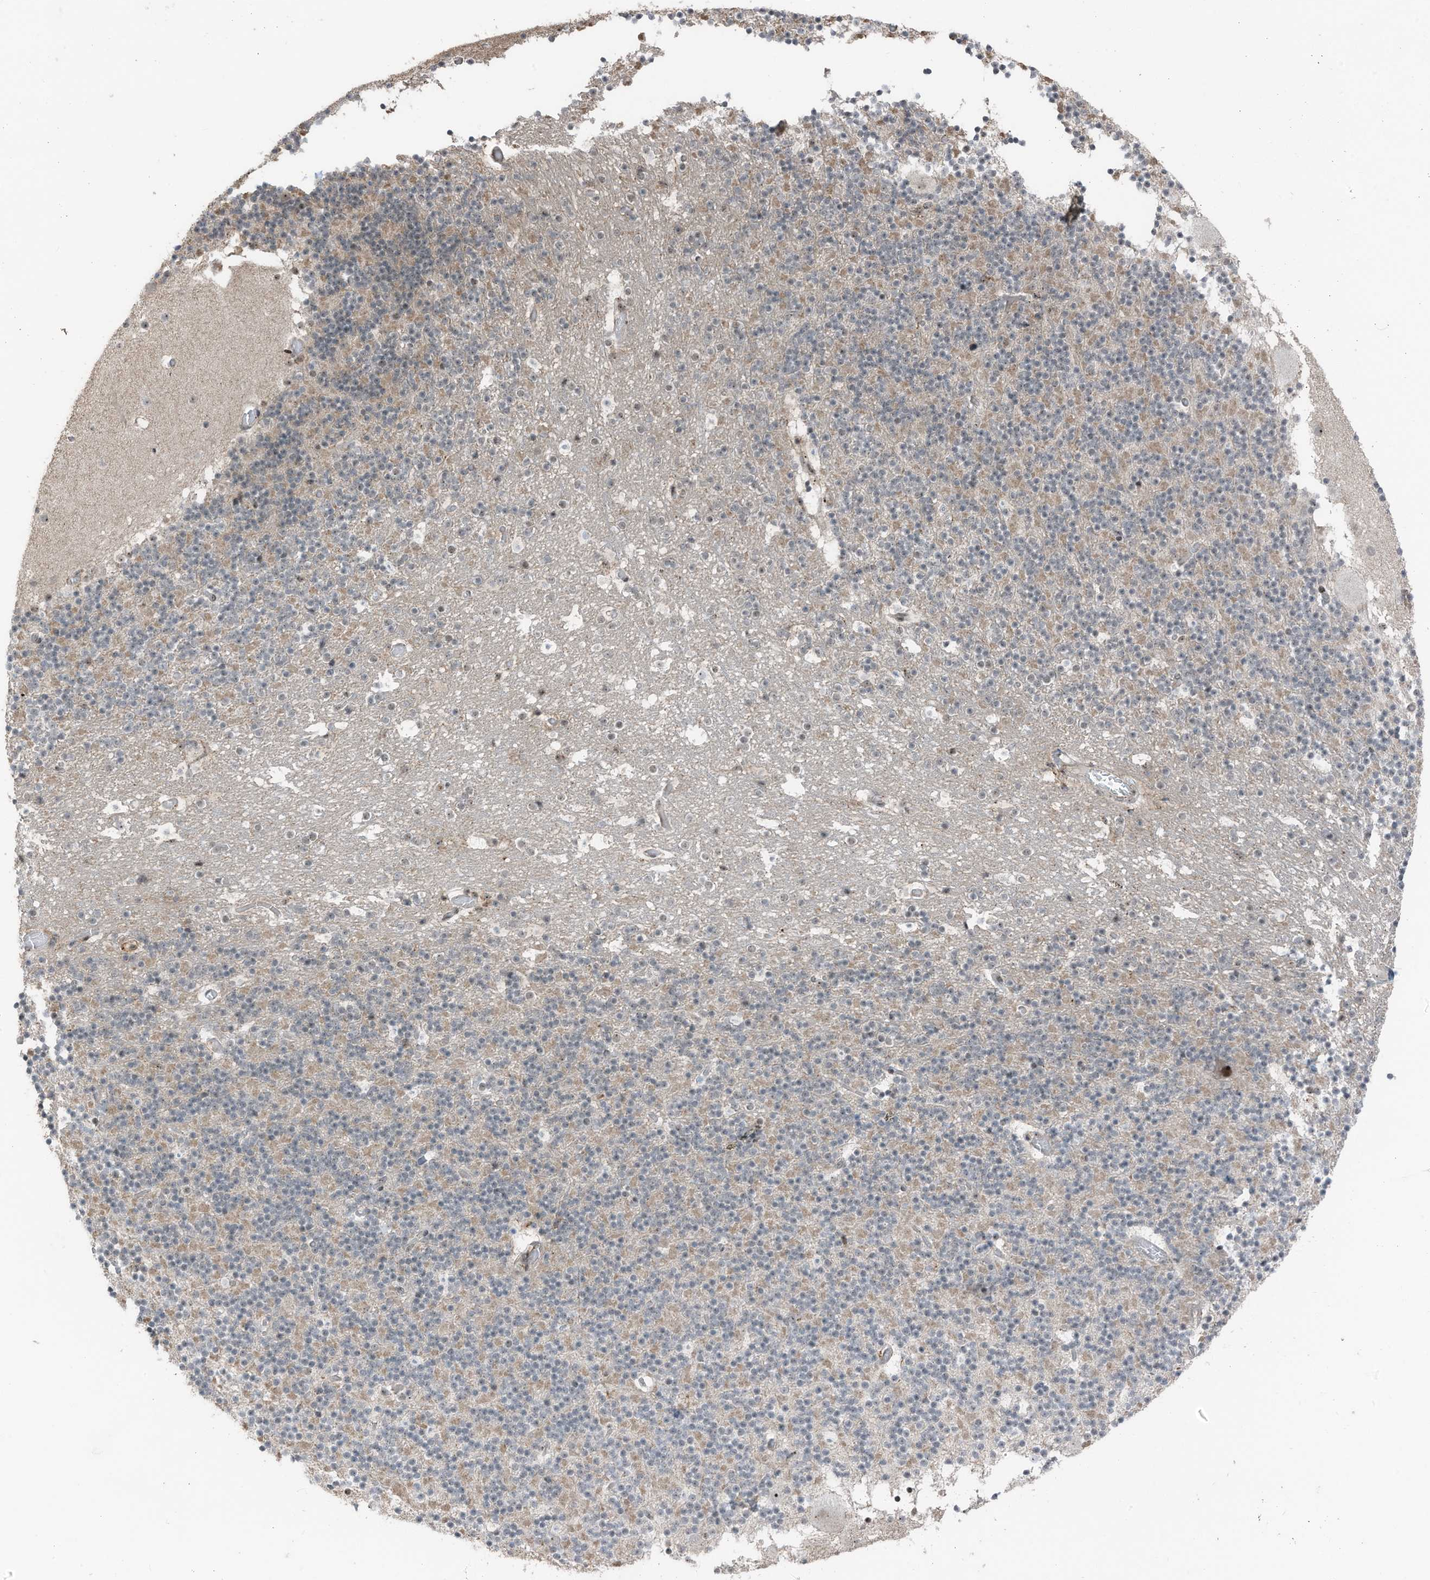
{"staining": {"intensity": "moderate", "quantity": "25%-75%", "location": "nuclear"}, "tissue": "cerebellum", "cell_type": "Cells in granular layer", "image_type": "normal", "snomed": [{"axis": "morphology", "description": "Normal tissue, NOS"}, {"axis": "topography", "description": "Cerebellum"}], "caption": "Normal cerebellum reveals moderate nuclear positivity in about 25%-75% of cells in granular layer.", "gene": "UTP3", "patient": {"sex": "male", "age": 57}}